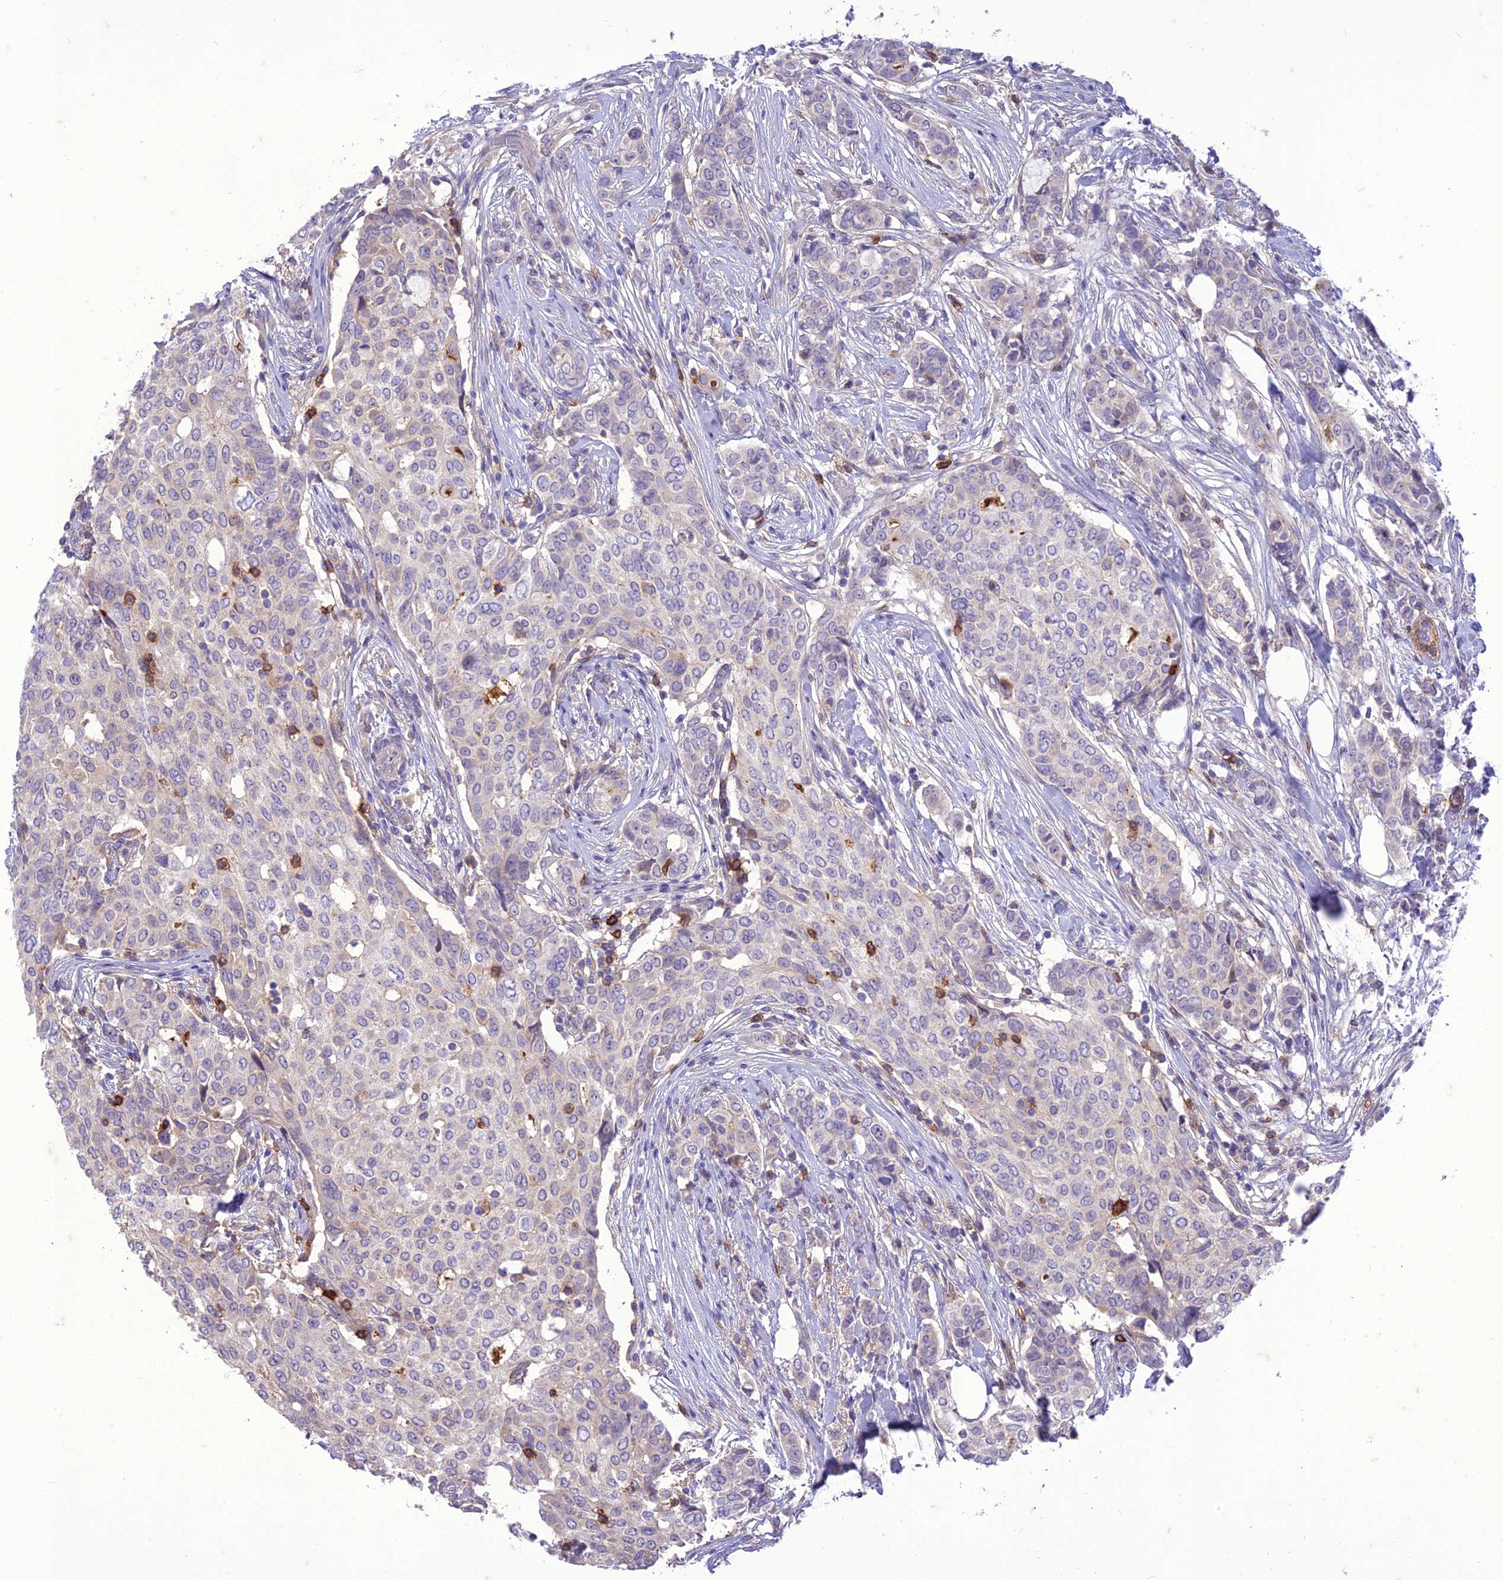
{"staining": {"intensity": "negative", "quantity": "none", "location": "none"}, "tissue": "breast cancer", "cell_type": "Tumor cells", "image_type": "cancer", "snomed": [{"axis": "morphology", "description": "Lobular carcinoma"}, {"axis": "topography", "description": "Breast"}], "caption": "An image of breast lobular carcinoma stained for a protein displays no brown staining in tumor cells.", "gene": "ITGAE", "patient": {"sex": "female", "age": 51}}